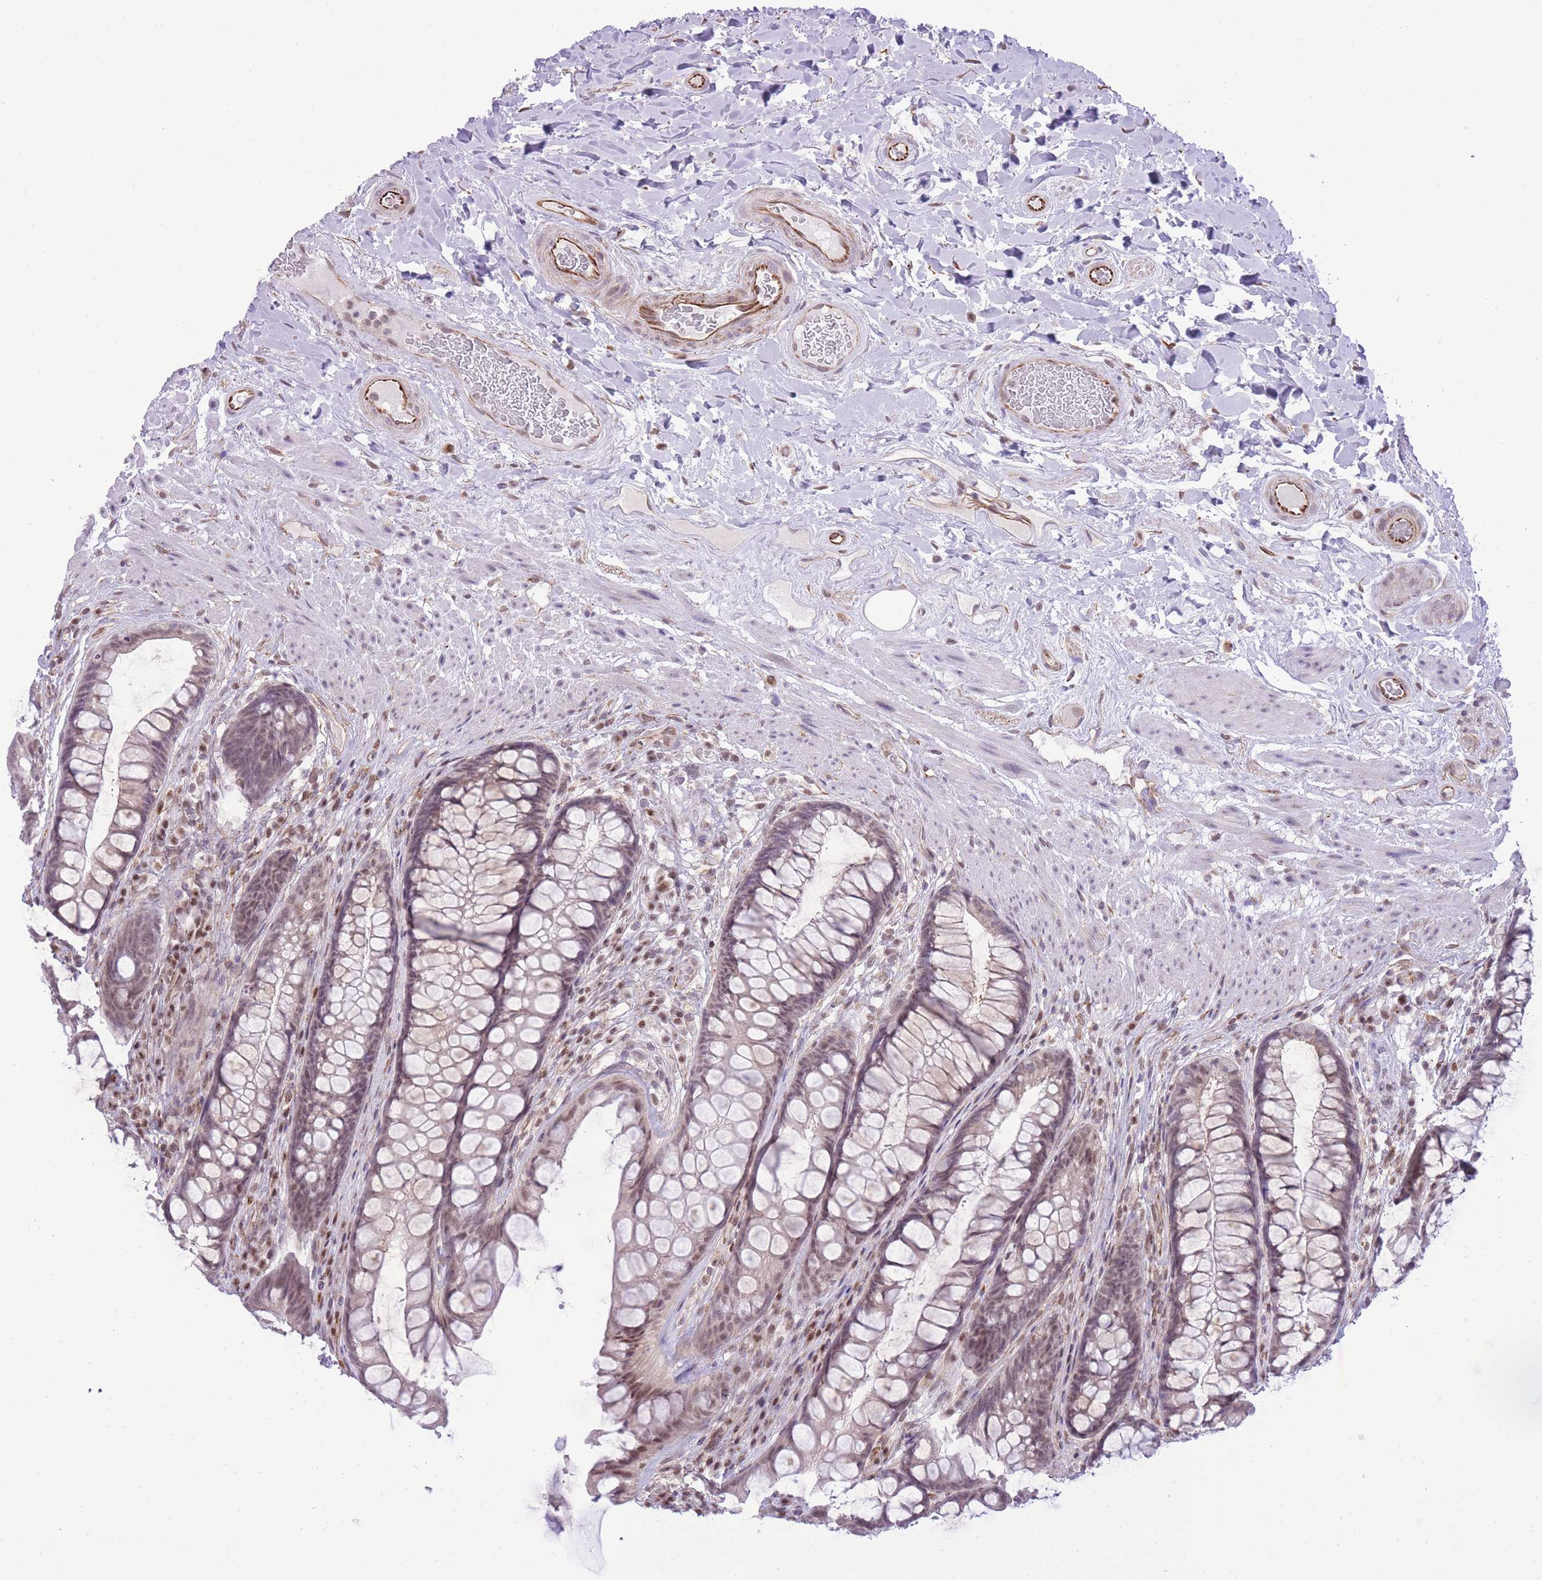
{"staining": {"intensity": "moderate", "quantity": "25%-75%", "location": "cytoplasmic/membranous,nuclear"}, "tissue": "rectum", "cell_type": "Glandular cells", "image_type": "normal", "snomed": [{"axis": "morphology", "description": "Normal tissue, NOS"}, {"axis": "topography", "description": "Rectum"}], "caption": "A medium amount of moderate cytoplasmic/membranous,nuclear expression is present in approximately 25%-75% of glandular cells in benign rectum.", "gene": "ELL", "patient": {"sex": "male", "age": 74}}